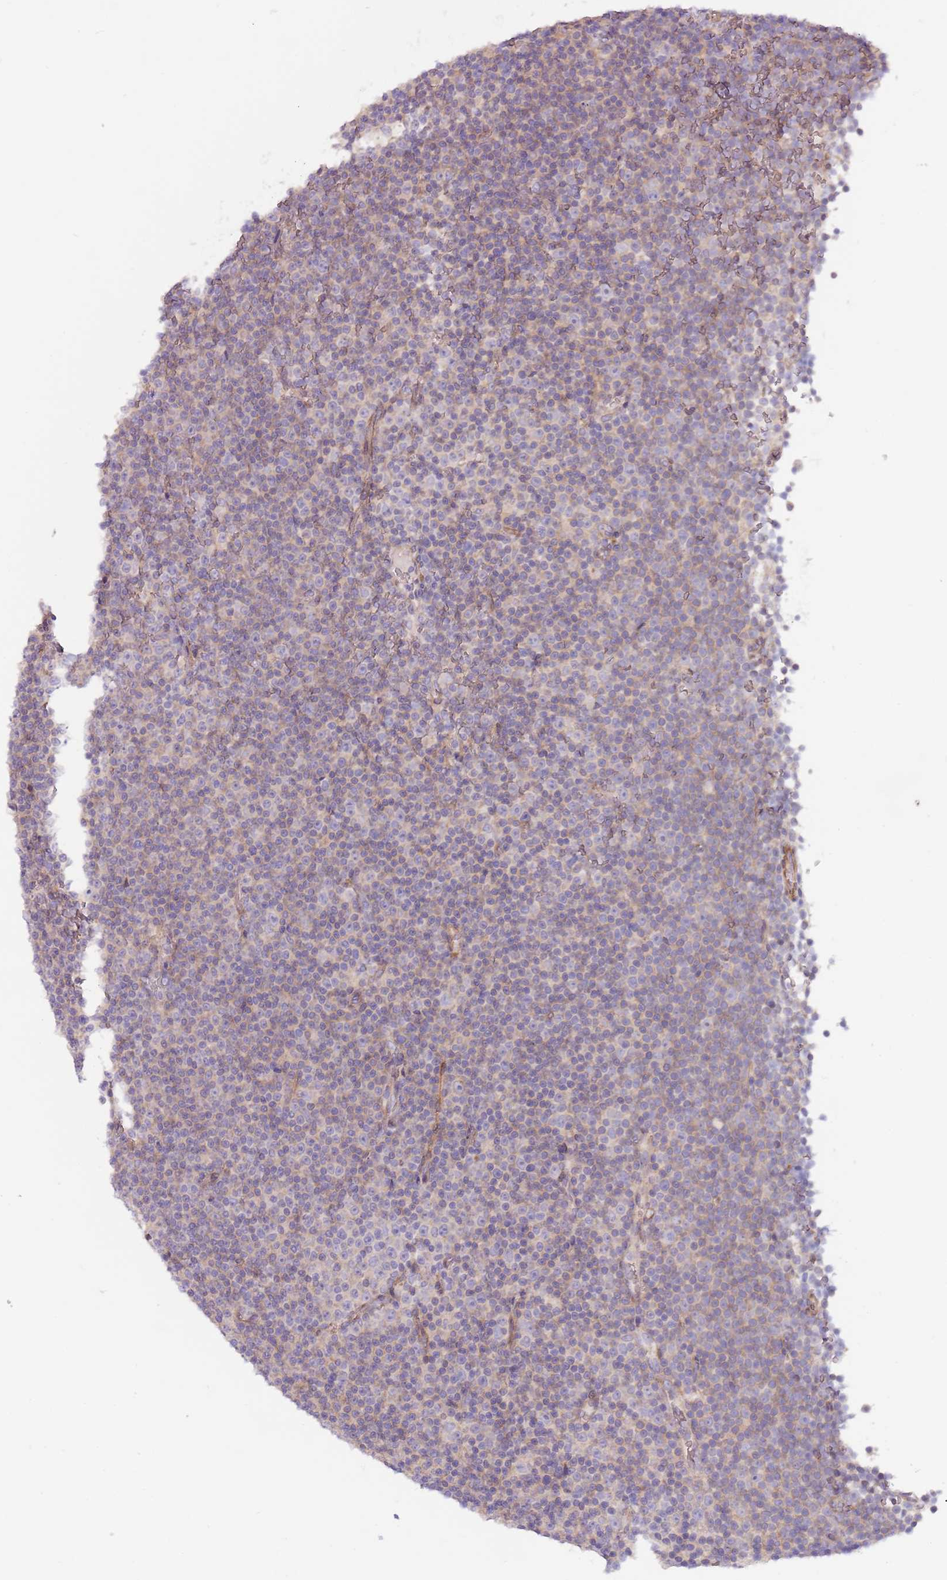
{"staining": {"intensity": "weak", "quantity": "<25%", "location": "cytoplasmic/membranous"}, "tissue": "lymphoma", "cell_type": "Tumor cells", "image_type": "cancer", "snomed": [{"axis": "morphology", "description": "Malignant lymphoma, non-Hodgkin's type, Low grade"}, {"axis": "topography", "description": "Lymph node"}], "caption": "IHC of lymphoma shows no staining in tumor cells.", "gene": "MRO", "patient": {"sex": "female", "age": 67}}